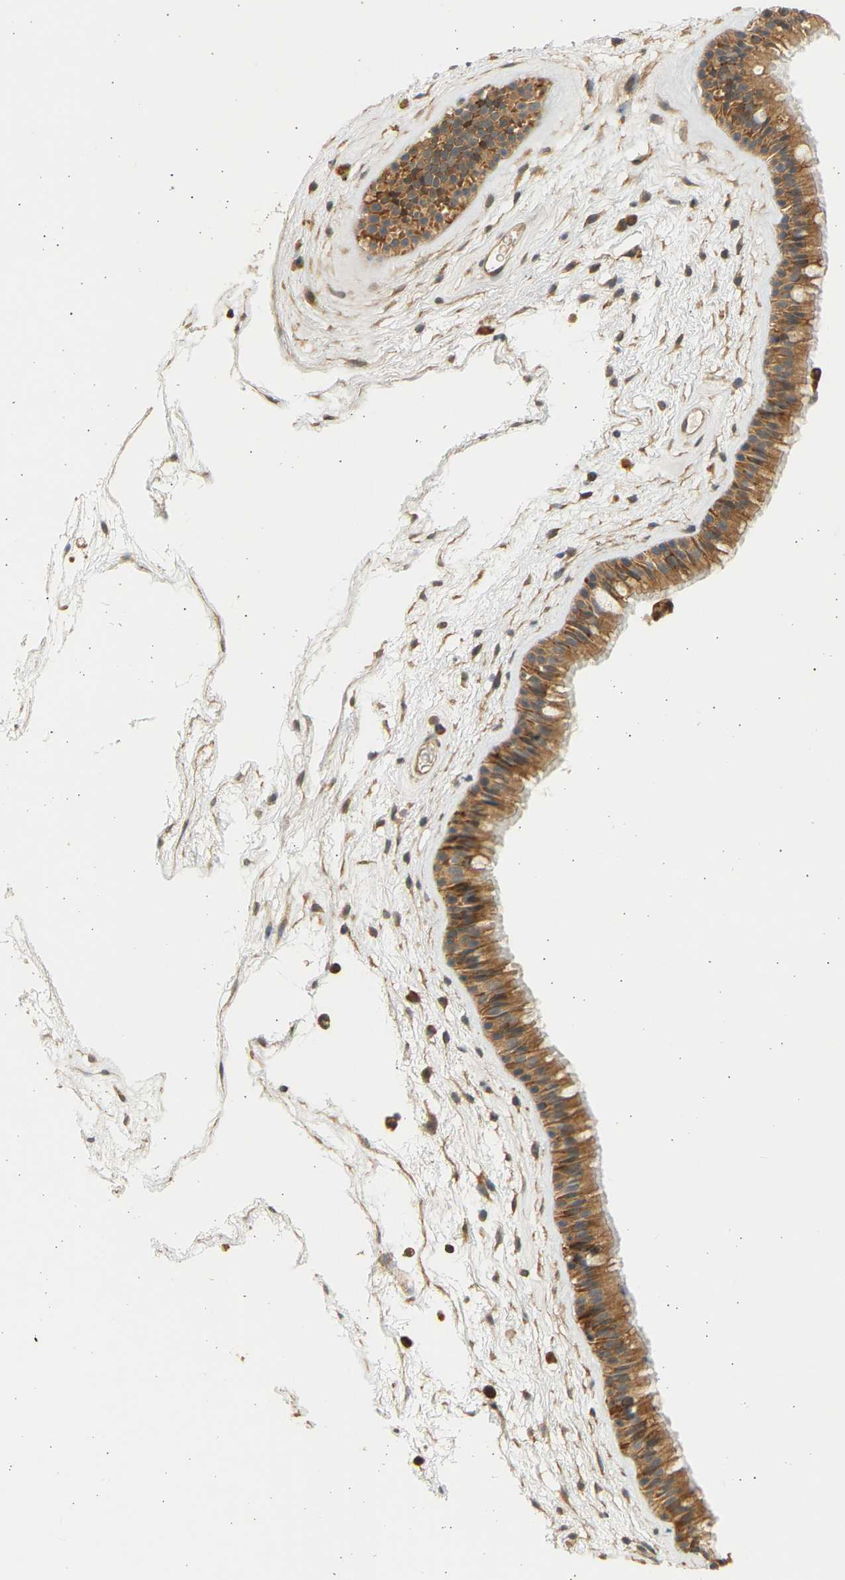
{"staining": {"intensity": "moderate", "quantity": ">75%", "location": "cytoplasmic/membranous"}, "tissue": "nasopharynx", "cell_type": "Respiratory epithelial cells", "image_type": "normal", "snomed": [{"axis": "morphology", "description": "Normal tissue, NOS"}, {"axis": "morphology", "description": "Inflammation, NOS"}, {"axis": "topography", "description": "Nasopharynx"}], "caption": "Nasopharynx stained with DAB (3,3'-diaminobenzidine) IHC demonstrates medium levels of moderate cytoplasmic/membranous expression in approximately >75% of respiratory epithelial cells. The protein is stained brown, and the nuclei are stained in blue (DAB (3,3'-diaminobenzidine) IHC with brightfield microscopy, high magnification).", "gene": "B4GALT6", "patient": {"sex": "male", "age": 48}}